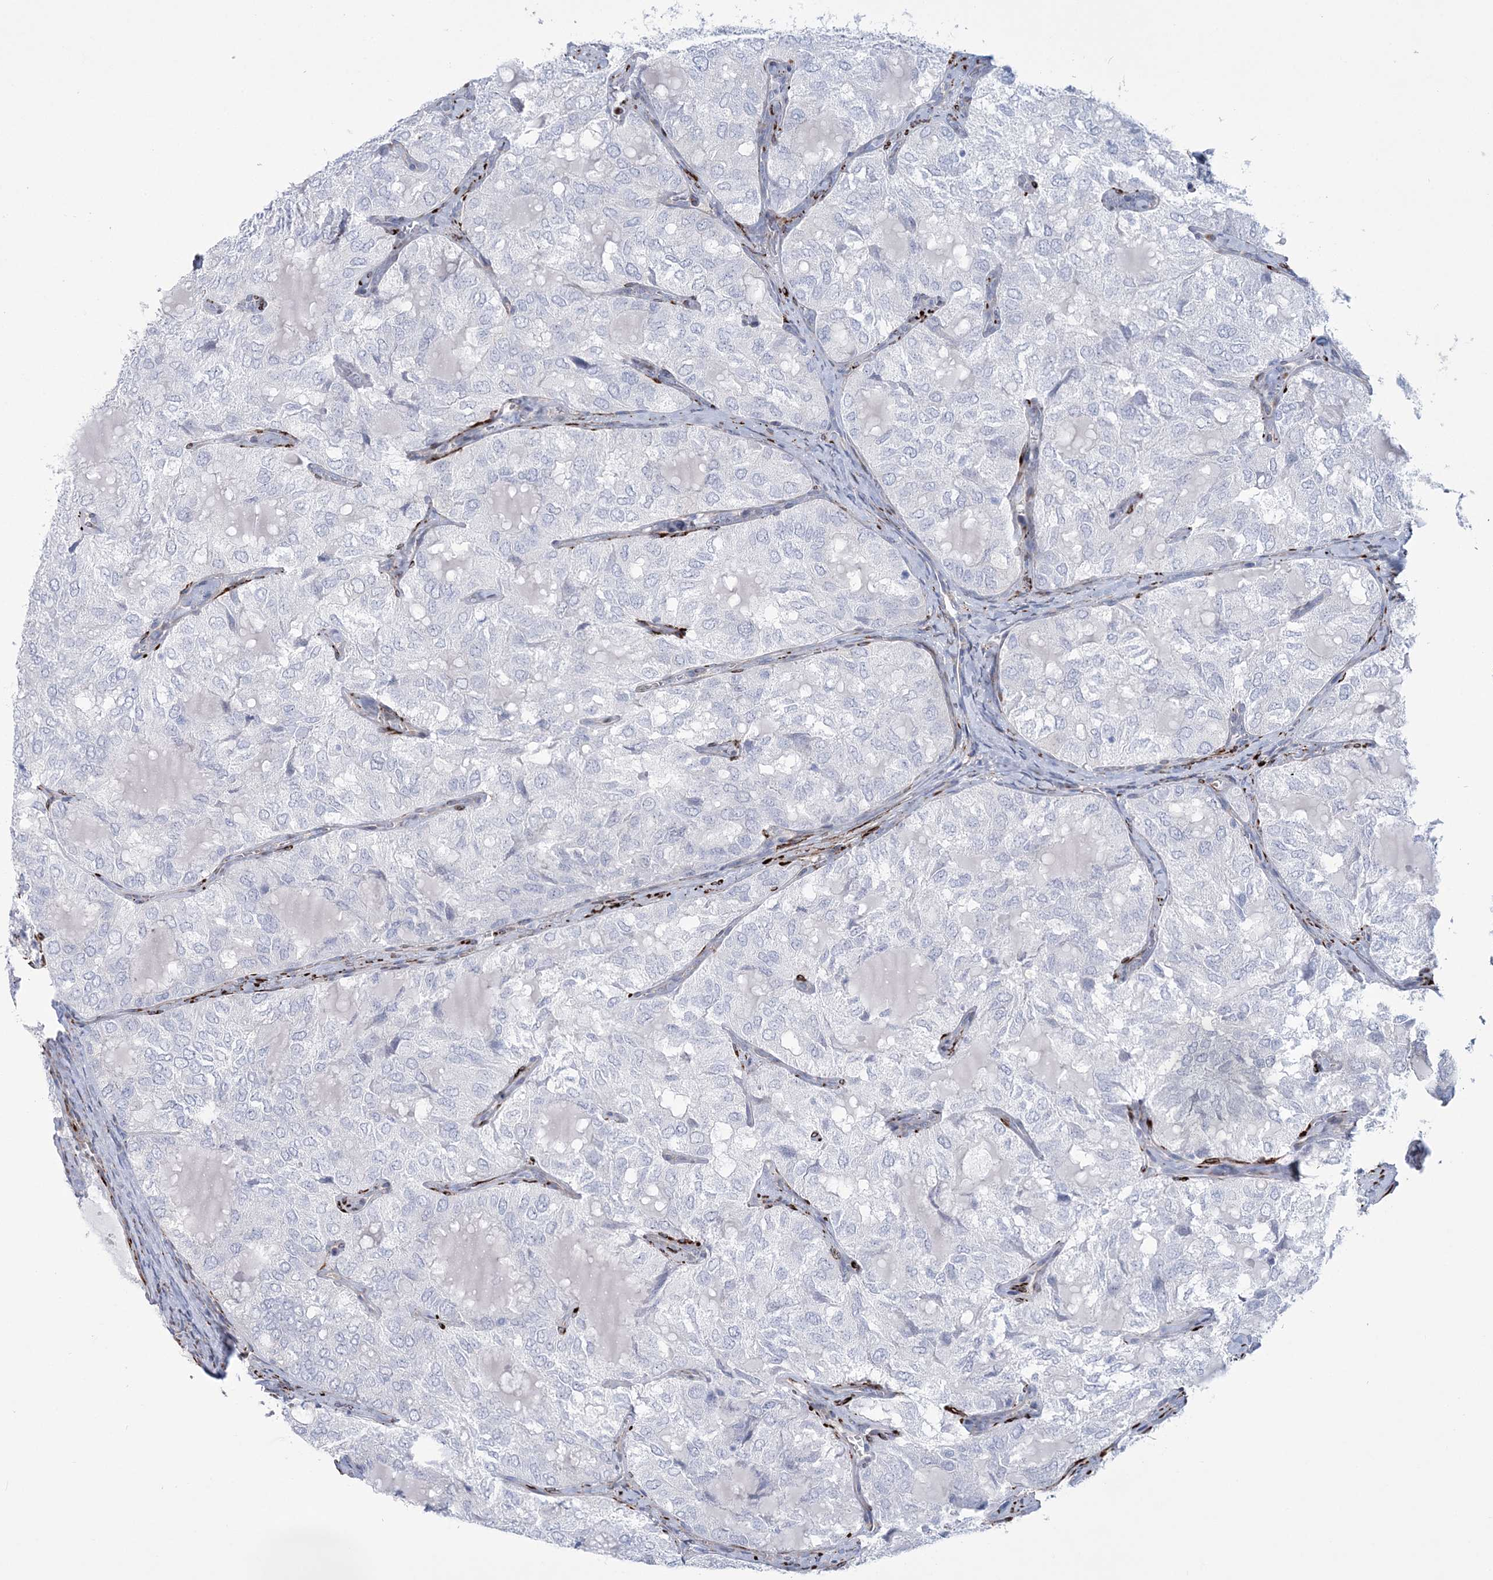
{"staining": {"intensity": "negative", "quantity": "none", "location": "none"}, "tissue": "thyroid cancer", "cell_type": "Tumor cells", "image_type": "cancer", "snomed": [{"axis": "morphology", "description": "Follicular adenoma carcinoma, NOS"}, {"axis": "topography", "description": "Thyroid gland"}], "caption": "The histopathology image displays no staining of tumor cells in thyroid cancer (follicular adenoma carcinoma).", "gene": "RAB11FIP5", "patient": {"sex": "male", "age": 75}}